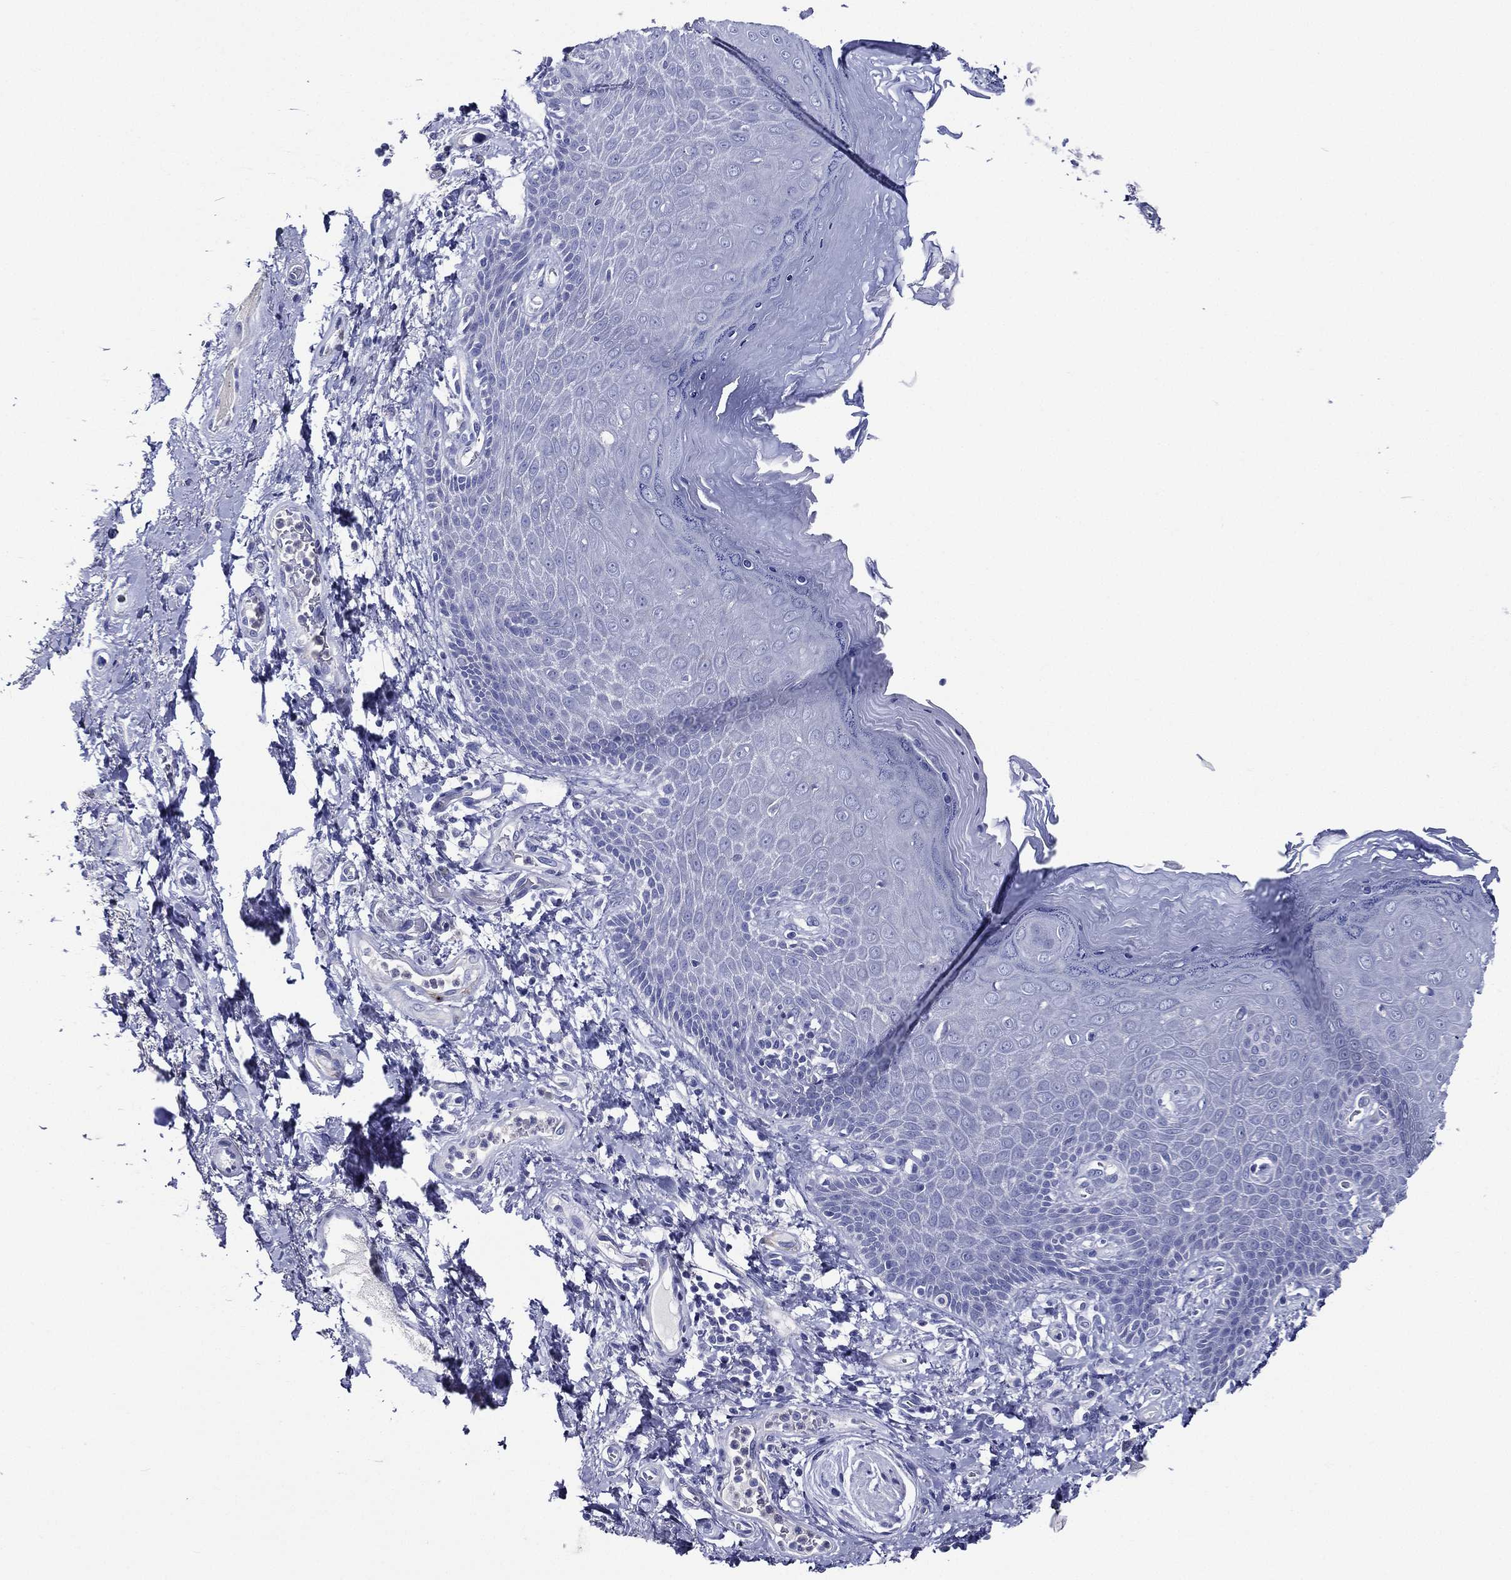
{"staining": {"intensity": "negative", "quantity": "none", "location": "none"}, "tissue": "skin", "cell_type": "Epidermal cells", "image_type": "normal", "snomed": [{"axis": "morphology", "description": "Normal tissue, NOS"}, {"axis": "topography", "description": "Anal"}], "caption": "Protein analysis of unremarkable skin reveals no significant positivity in epidermal cells.", "gene": "ACE2", "patient": {"sex": "female", "age": 80}}